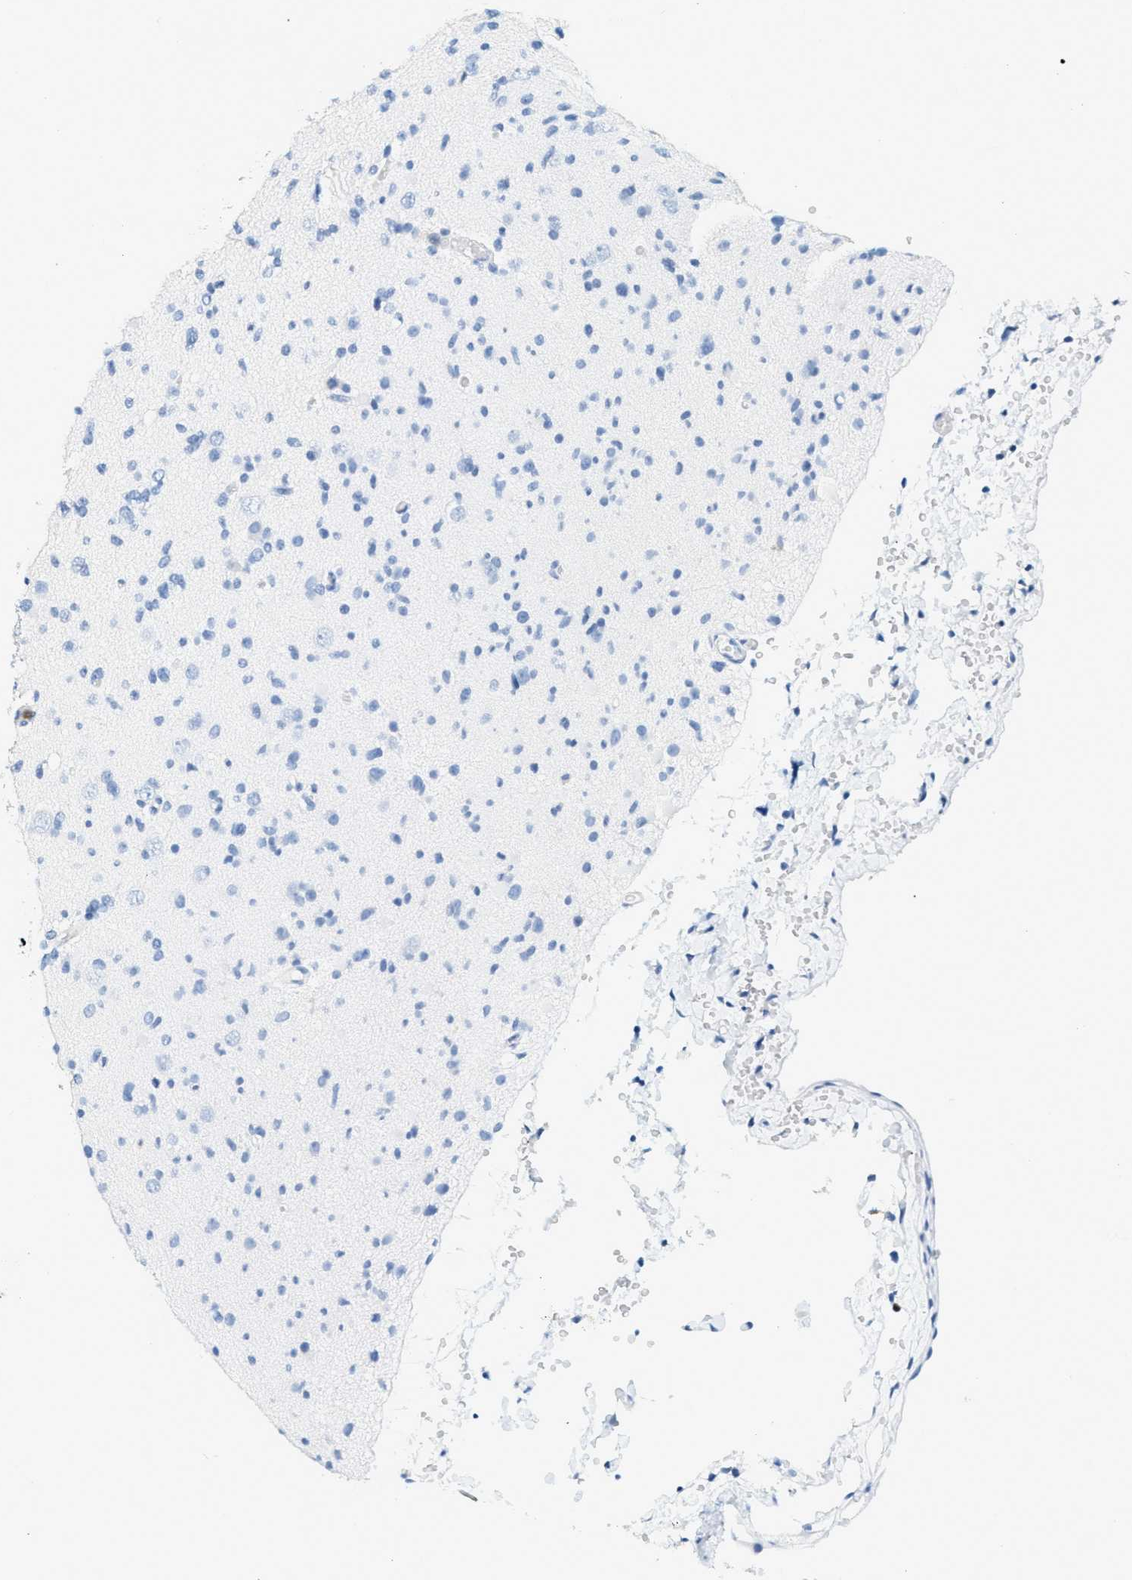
{"staining": {"intensity": "negative", "quantity": "none", "location": "none"}, "tissue": "glioma", "cell_type": "Tumor cells", "image_type": "cancer", "snomed": [{"axis": "morphology", "description": "Glioma, malignant, Low grade"}, {"axis": "topography", "description": "Brain"}], "caption": "IHC micrograph of glioma stained for a protein (brown), which shows no positivity in tumor cells.", "gene": "LCN2", "patient": {"sex": "female", "age": 22}}